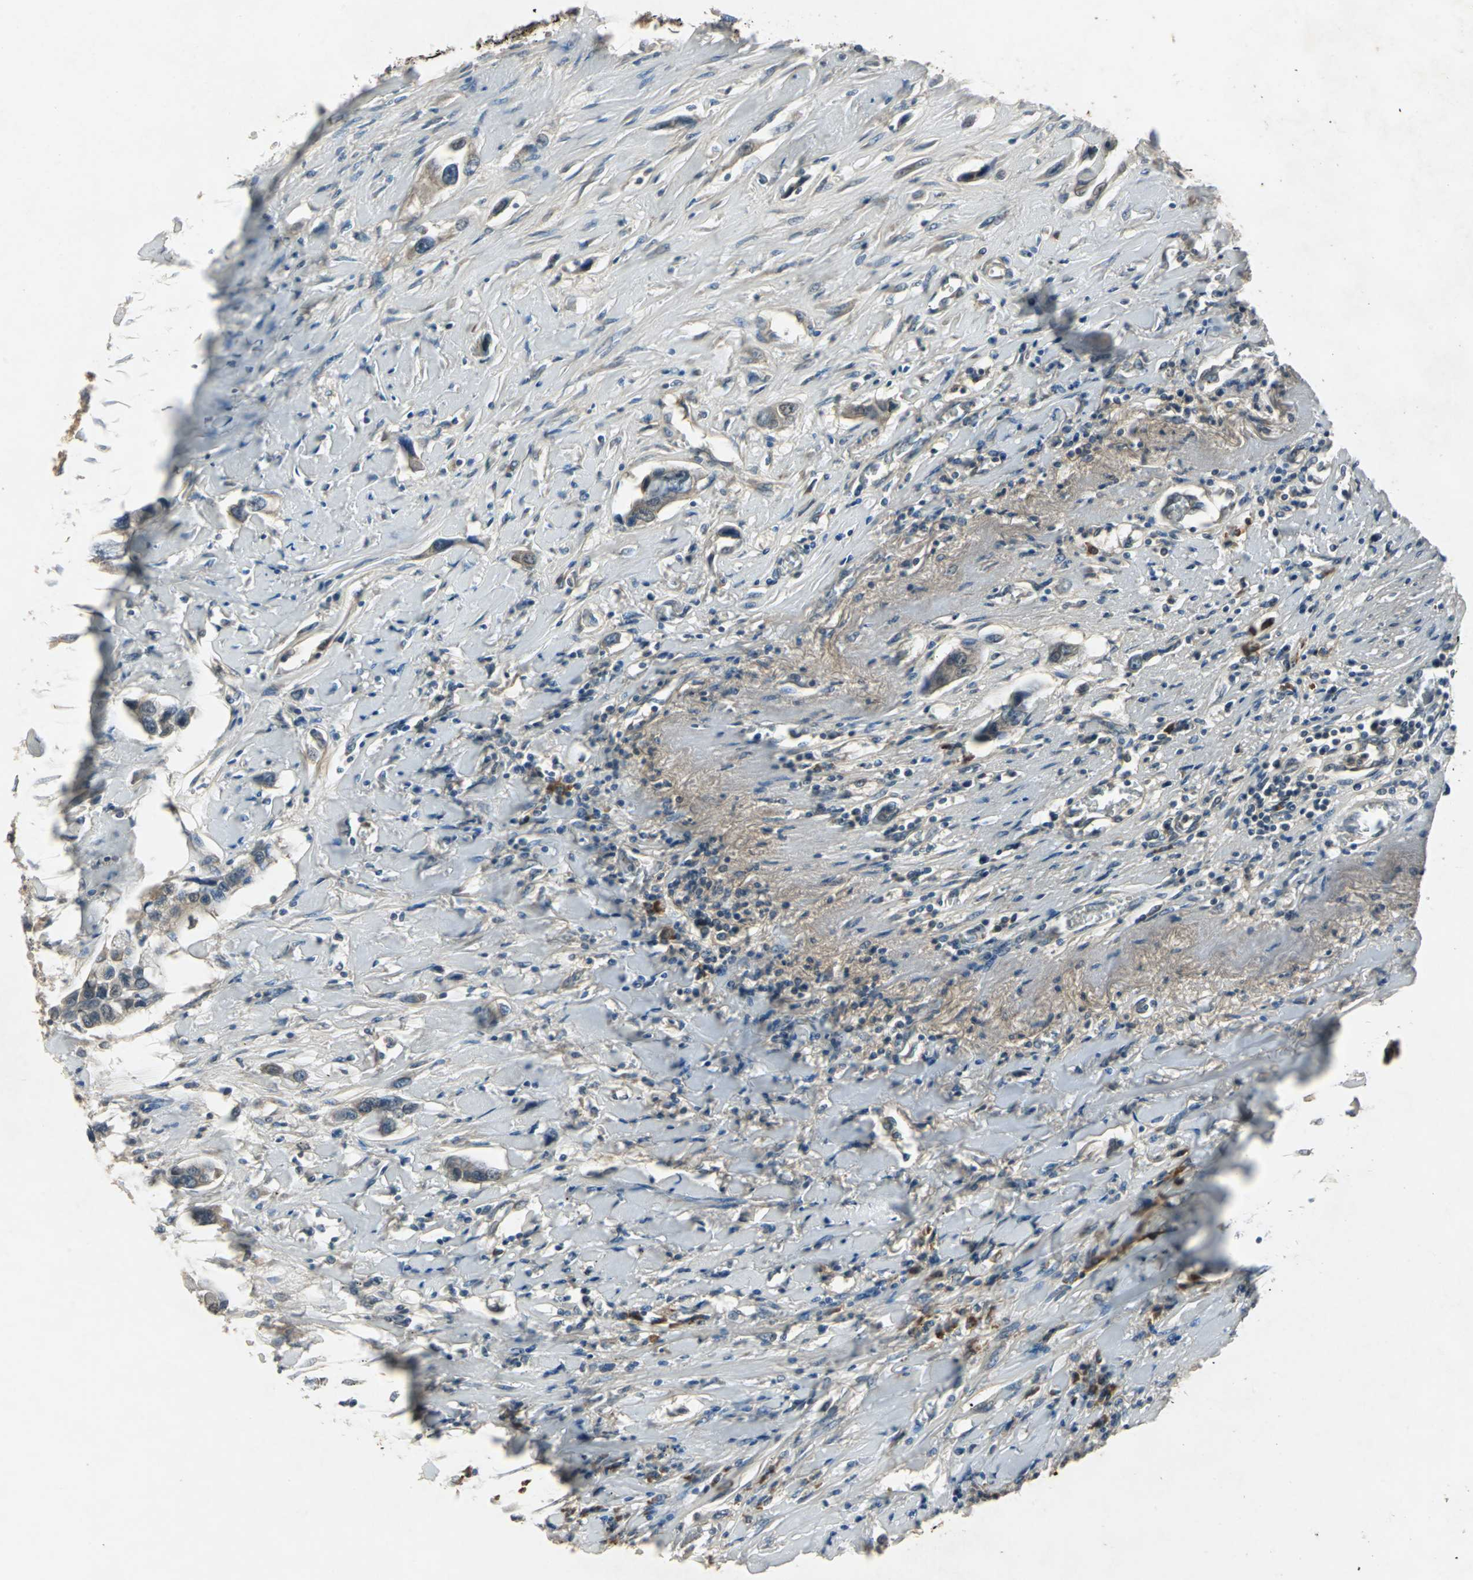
{"staining": {"intensity": "negative", "quantity": "none", "location": "none"}, "tissue": "lung cancer", "cell_type": "Tumor cells", "image_type": "cancer", "snomed": [{"axis": "morphology", "description": "Squamous cell carcinoma, NOS"}, {"axis": "topography", "description": "Lung"}], "caption": "Tumor cells are negative for protein expression in human lung cancer.", "gene": "SLC2A13", "patient": {"sex": "male", "age": 71}}